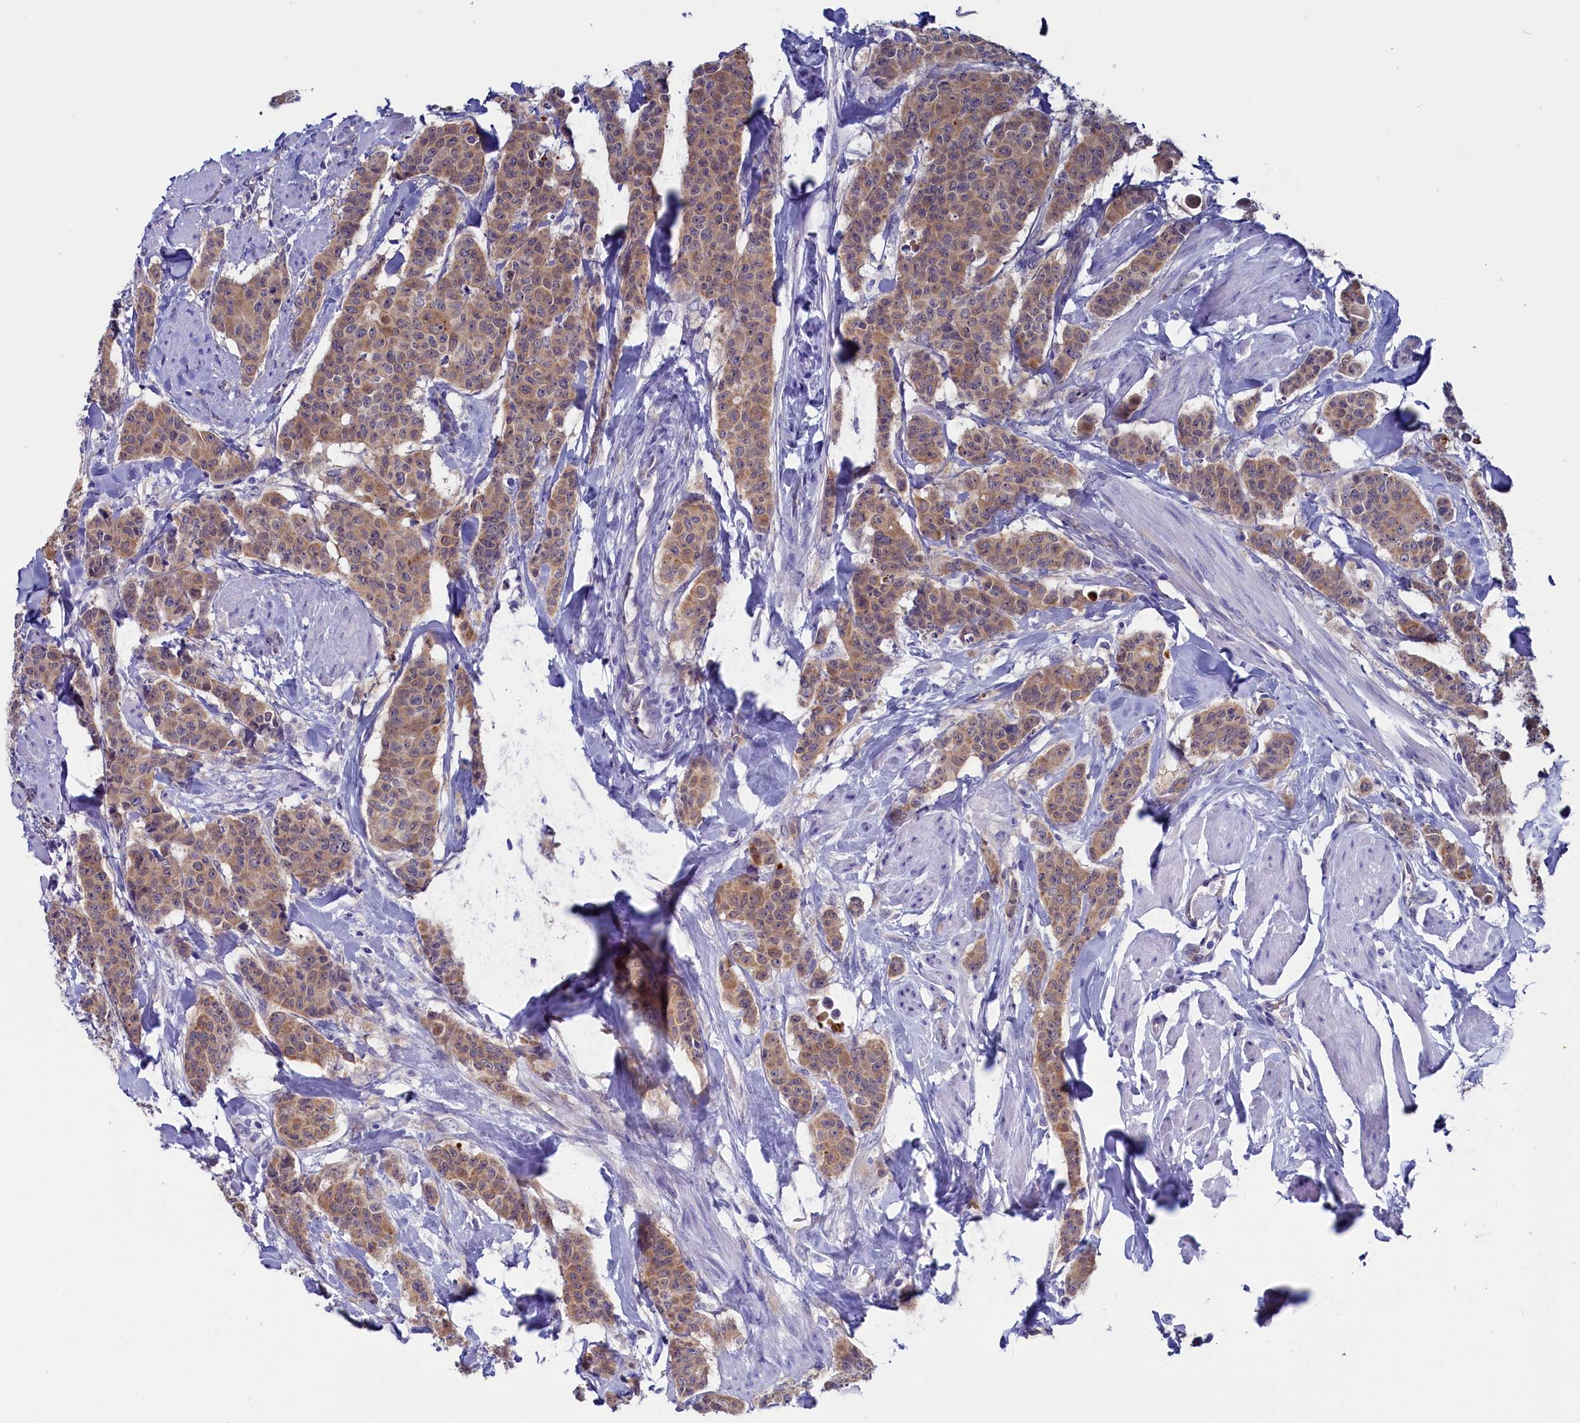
{"staining": {"intensity": "moderate", "quantity": ">75%", "location": "cytoplasmic/membranous"}, "tissue": "breast cancer", "cell_type": "Tumor cells", "image_type": "cancer", "snomed": [{"axis": "morphology", "description": "Duct carcinoma"}, {"axis": "topography", "description": "Breast"}], "caption": "Human breast infiltrating ductal carcinoma stained with a protein marker reveals moderate staining in tumor cells.", "gene": "CIAPIN1", "patient": {"sex": "female", "age": 40}}